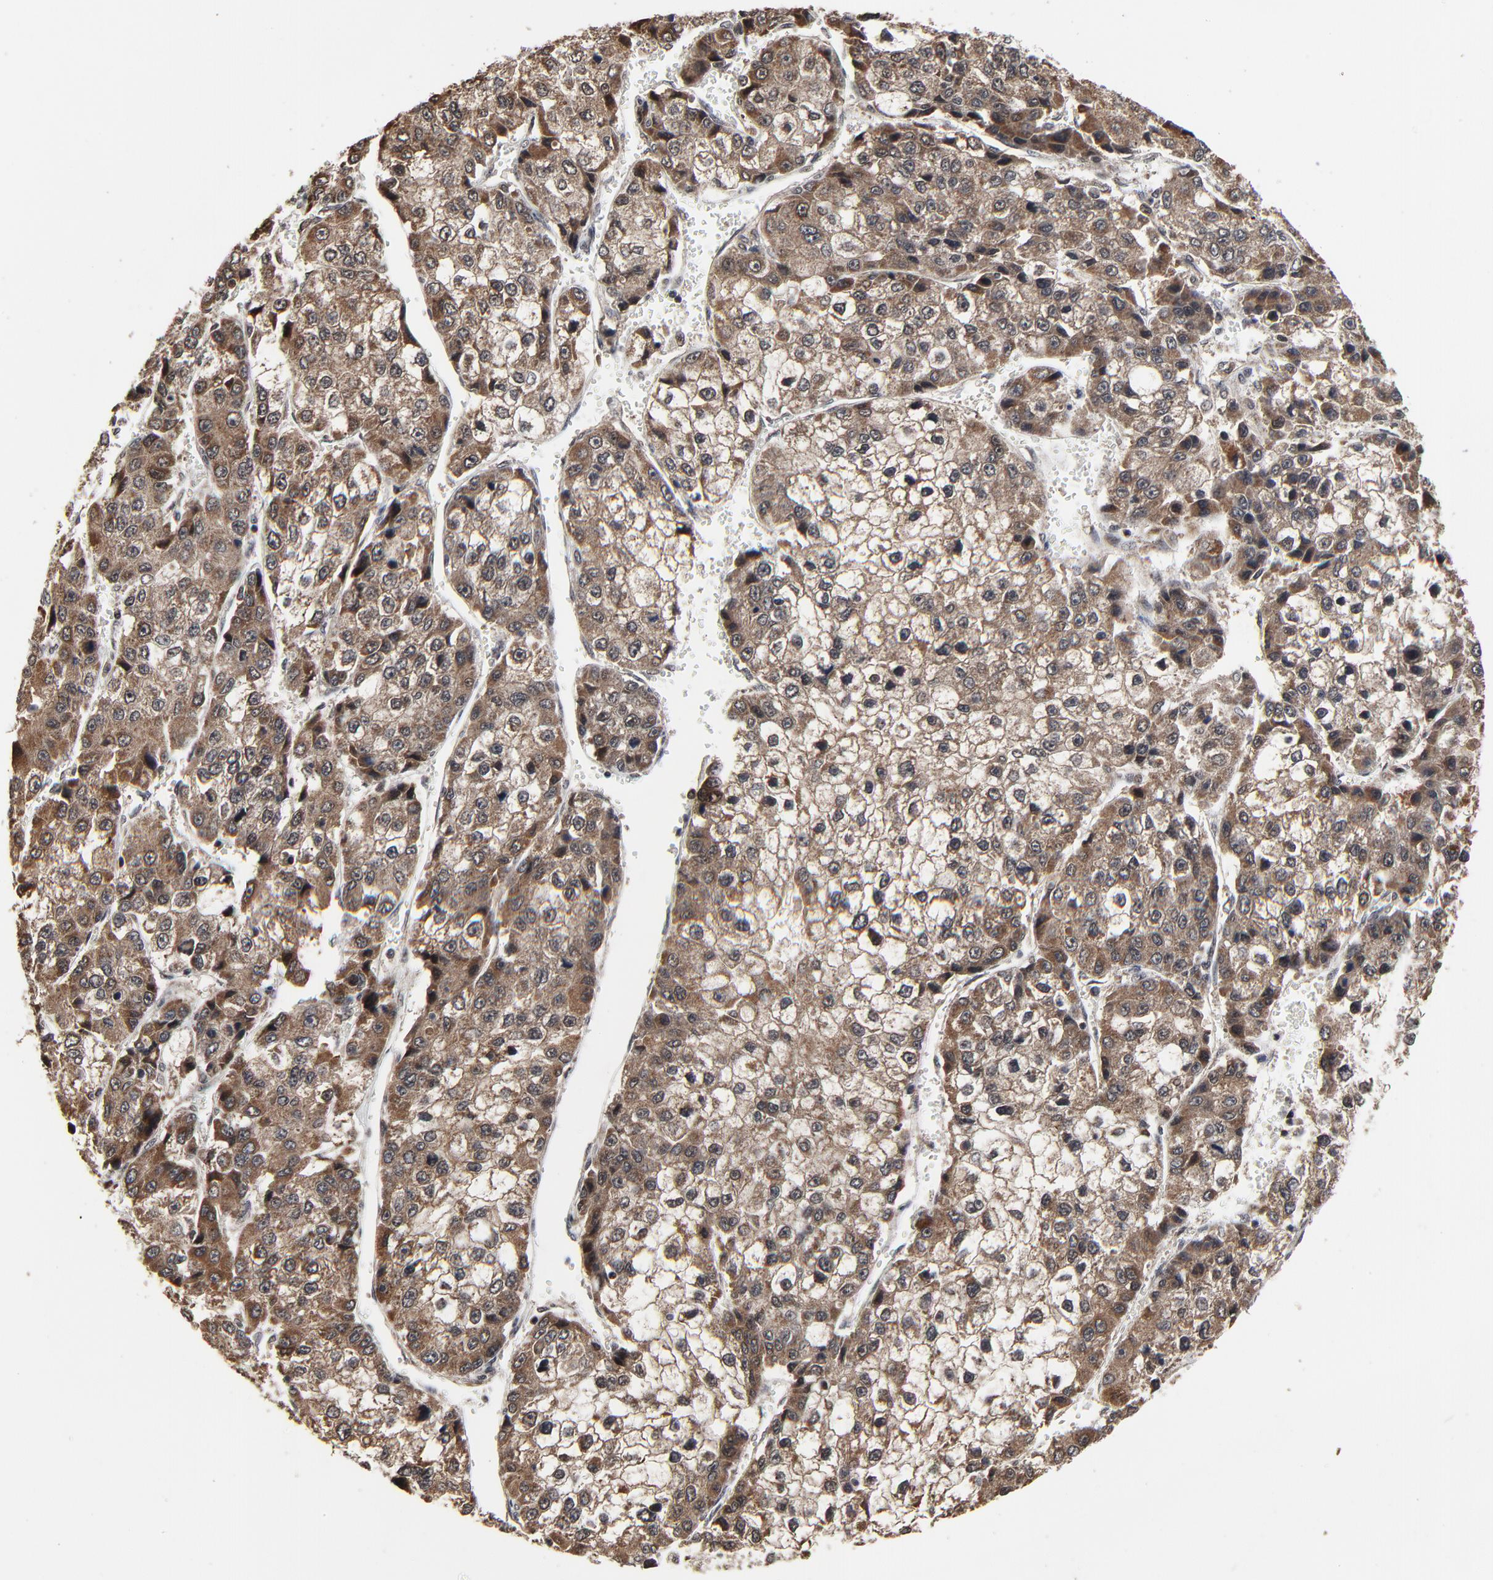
{"staining": {"intensity": "moderate", "quantity": ">75%", "location": "cytoplasmic/membranous"}, "tissue": "liver cancer", "cell_type": "Tumor cells", "image_type": "cancer", "snomed": [{"axis": "morphology", "description": "Carcinoma, Hepatocellular, NOS"}, {"axis": "topography", "description": "Liver"}], "caption": "Moderate cytoplasmic/membranous expression is appreciated in approximately >75% of tumor cells in liver cancer. Using DAB (3,3'-diaminobenzidine) (brown) and hematoxylin (blue) stains, captured at high magnification using brightfield microscopy.", "gene": "RHOJ", "patient": {"sex": "female", "age": 66}}